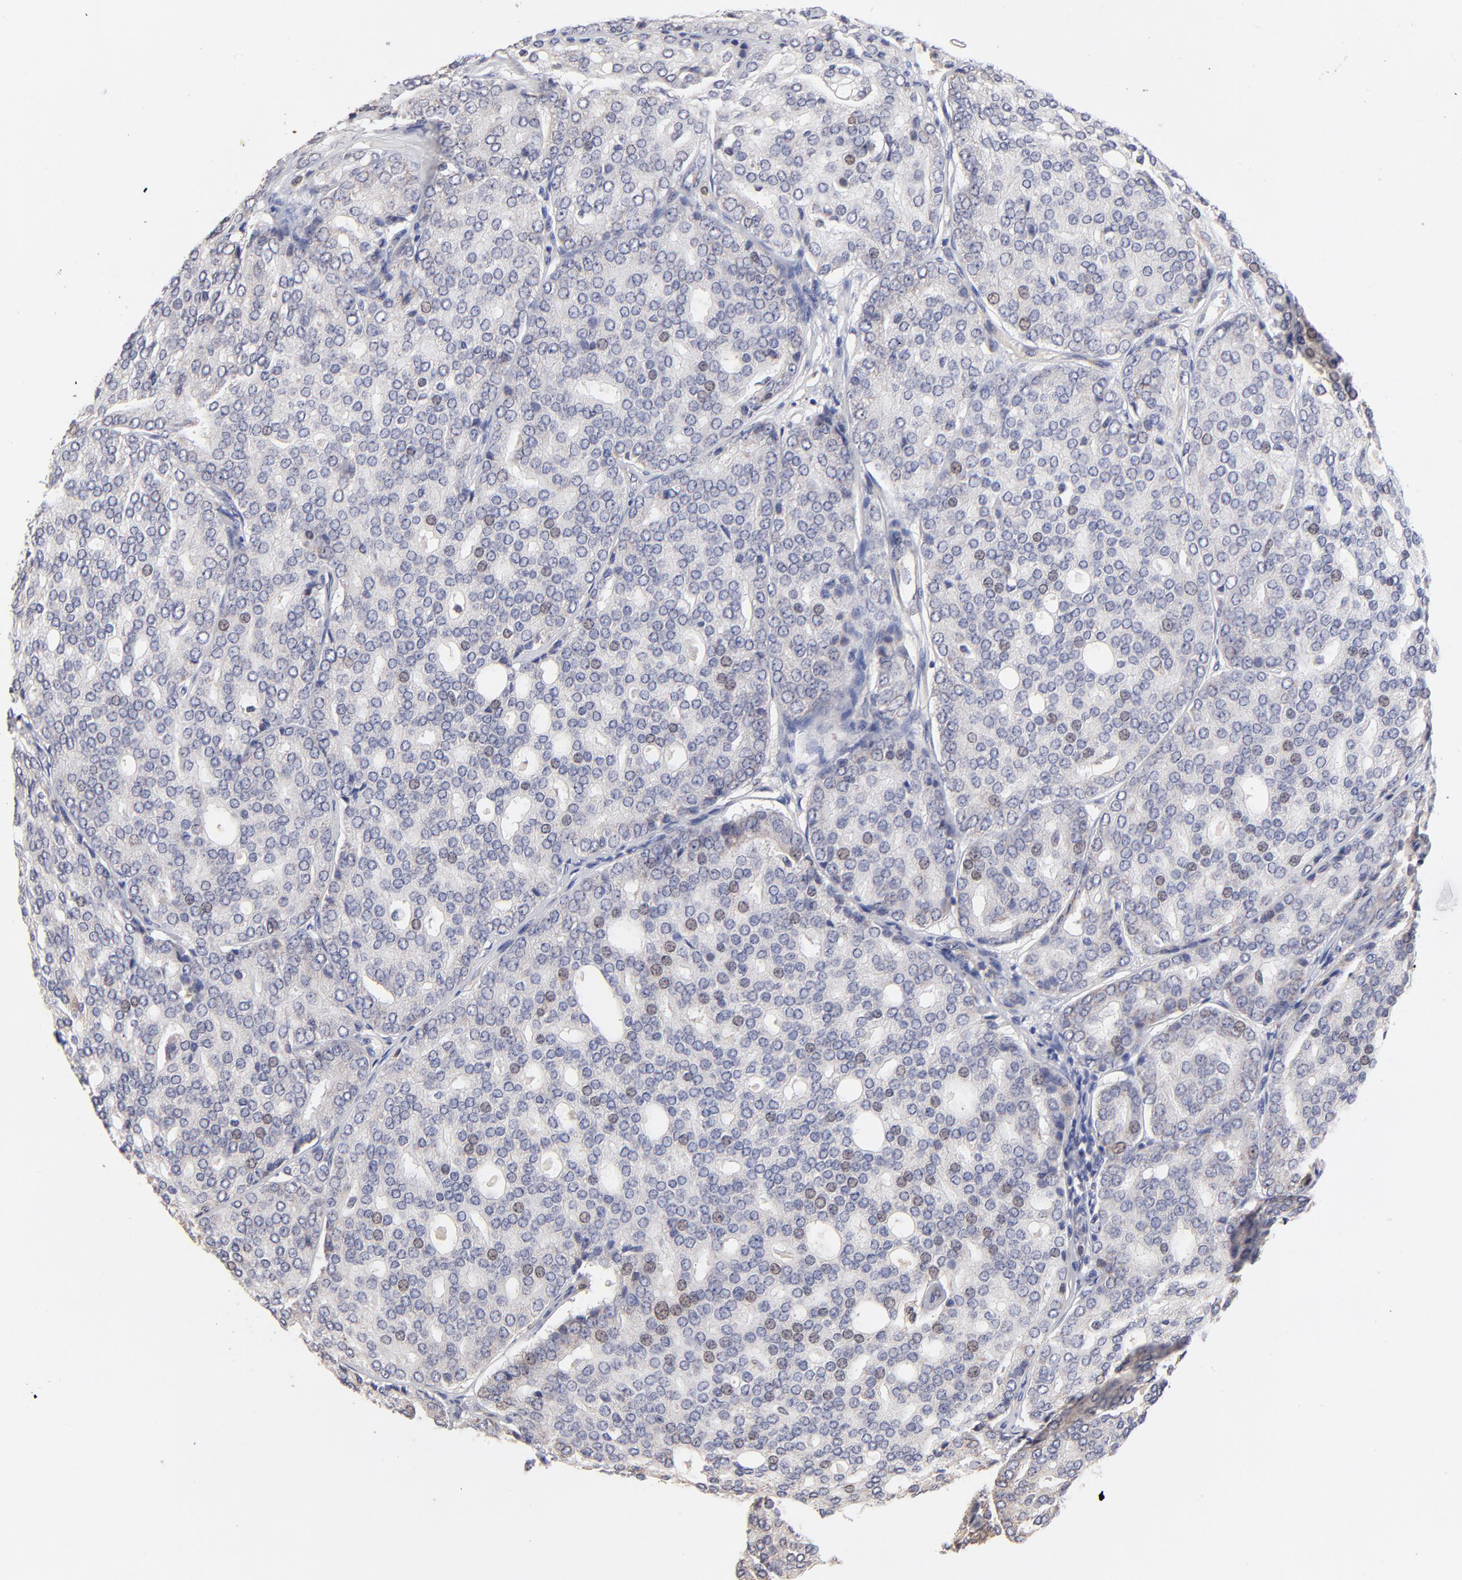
{"staining": {"intensity": "weak", "quantity": "<25%", "location": "cytoplasmic/membranous,nuclear"}, "tissue": "prostate cancer", "cell_type": "Tumor cells", "image_type": "cancer", "snomed": [{"axis": "morphology", "description": "Adenocarcinoma, High grade"}, {"axis": "topography", "description": "Prostate"}], "caption": "Immunohistochemistry micrograph of human prostate adenocarcinoma (high-grade) stained for a protein (brown), which demonstrates no positivity in tumor cells.", "gene": "FBXL12", "patient": {"sex": "male", "age": 64}}